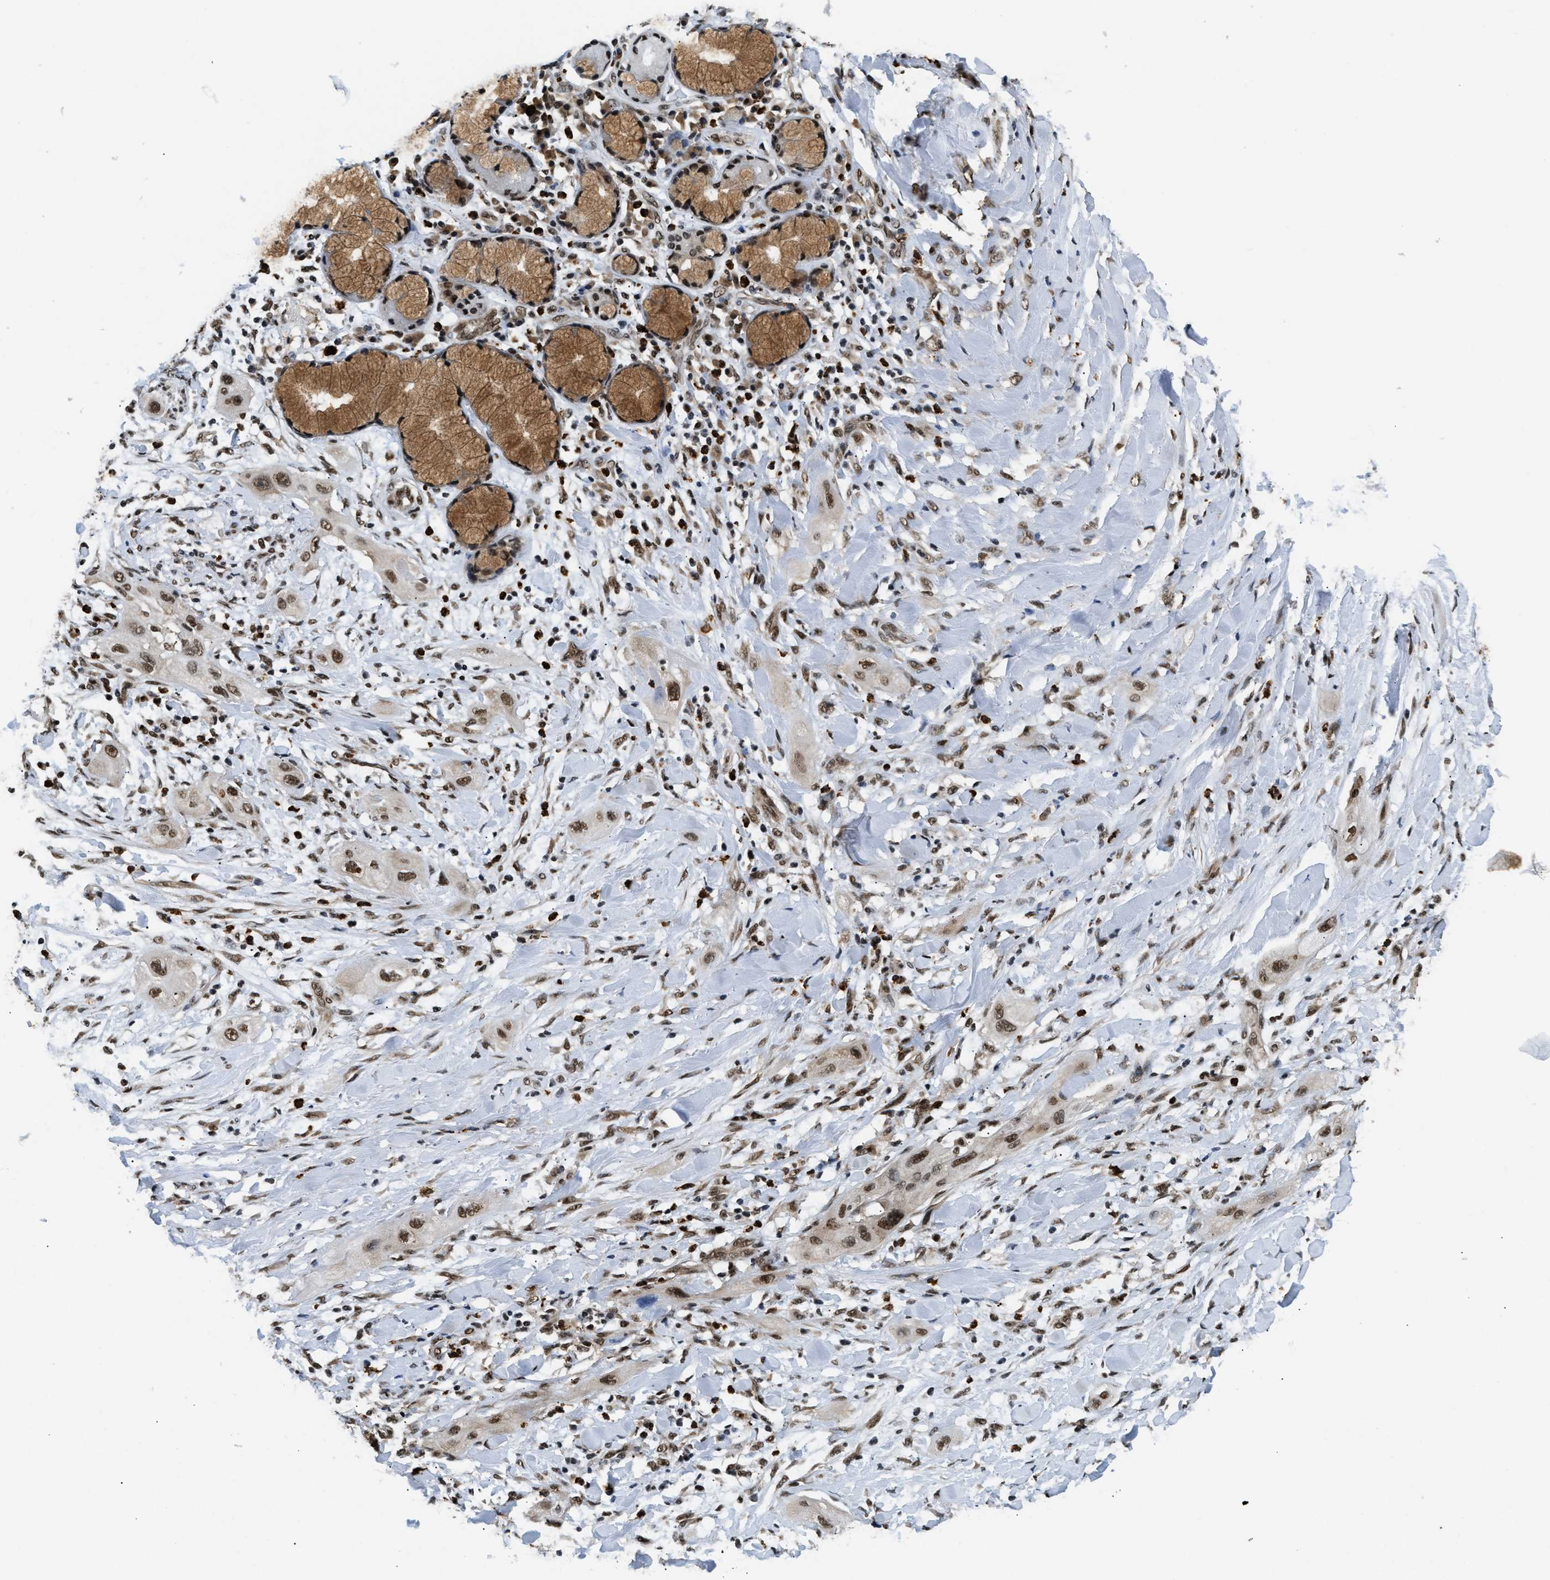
{"staining": {"intensity": "moderate", "quantity": ">75%", "location": "nuclear"}, "tissue": "lung cancer", "cell_type": "Tumor cells", "image_type": "cancer", "snomed": [{"axis": "morphology", "description": "Squamous cell carcinoma, NOS"}, {"axis": "topography", "description": "Lung"}], "caption": "Moderate nuclear protein positivity is present in about >75% of tumor cells in squamous cell carcinoma (lung).", "gene": "CCNDBP1", "patient": {"sex": "female", "age": 47}}